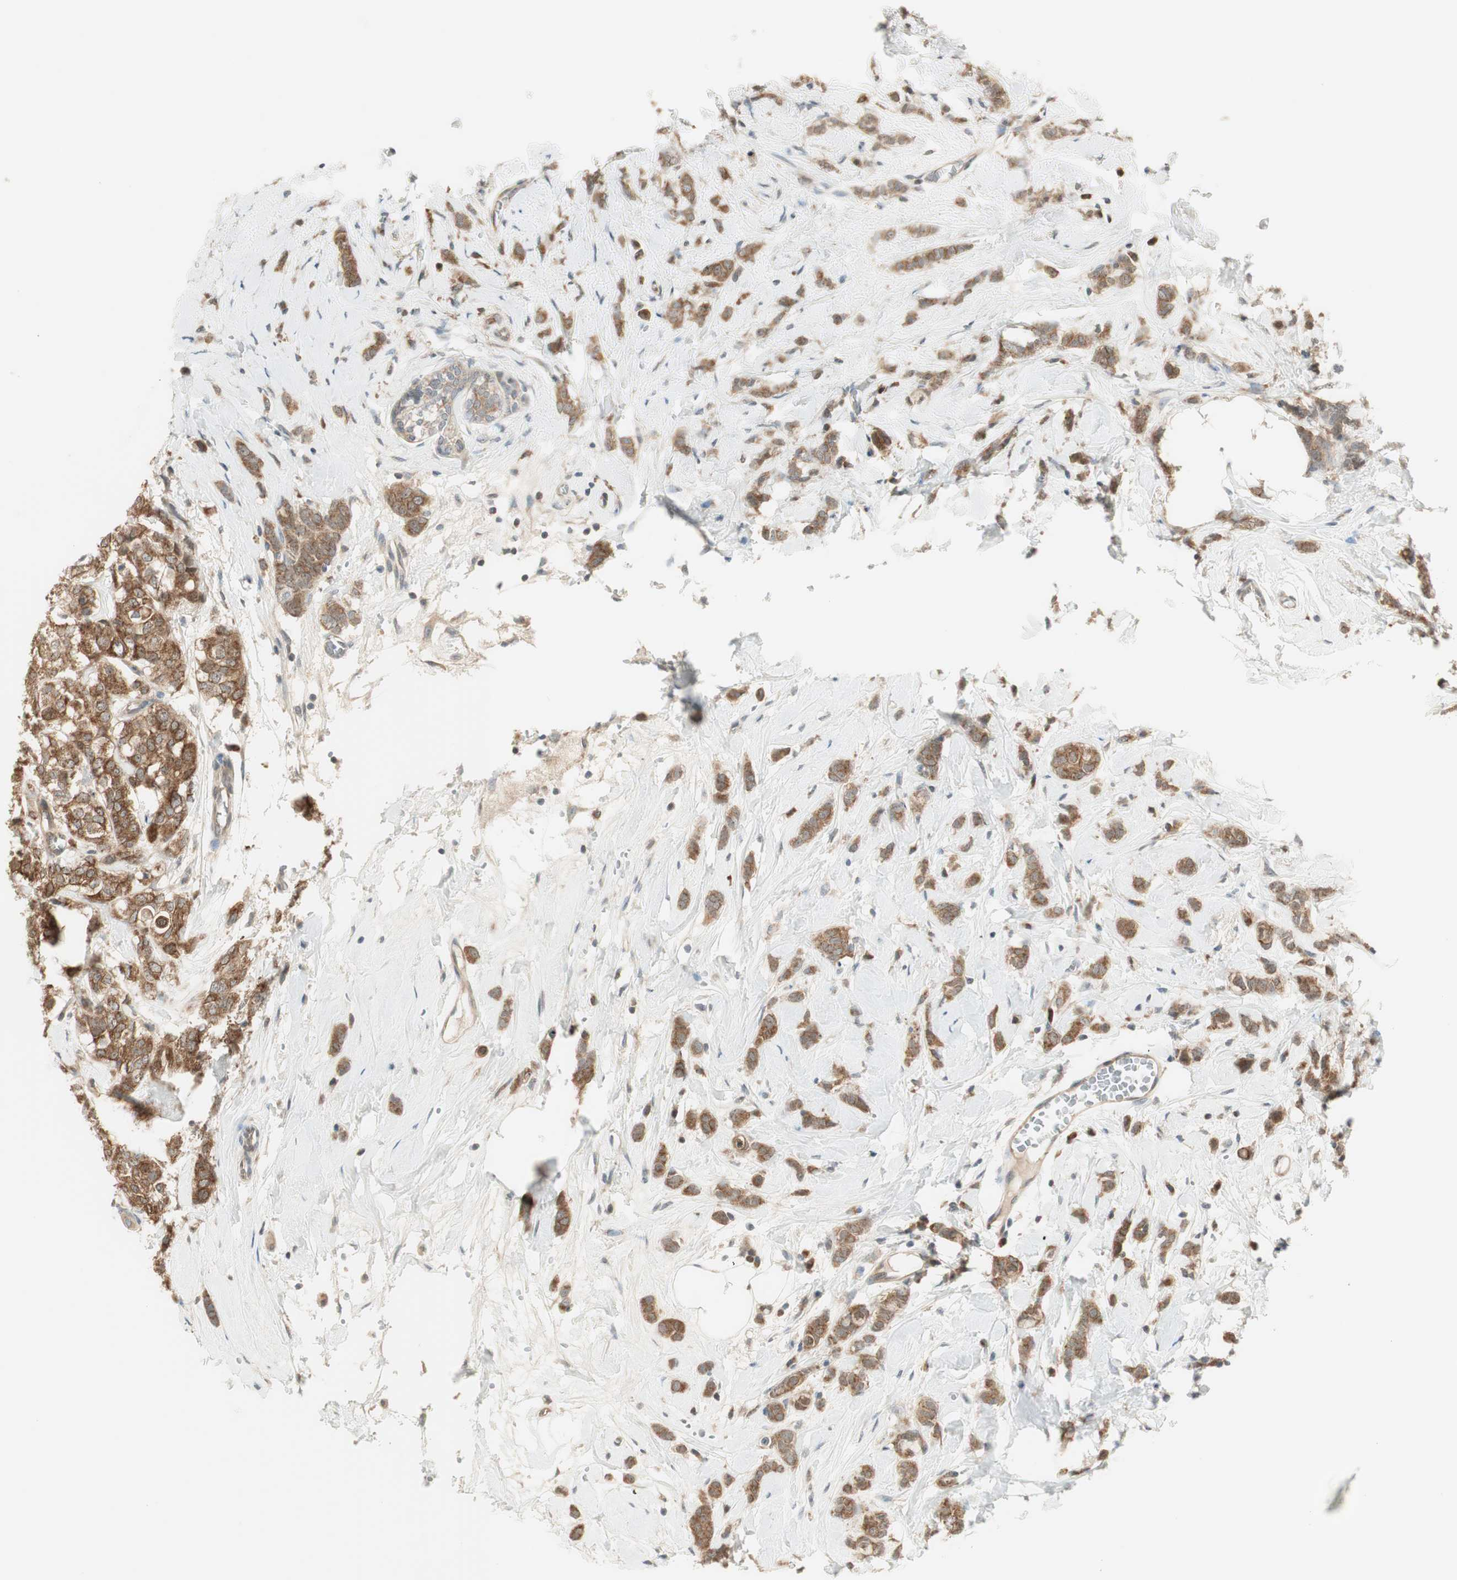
{"staining": {"intensity": "moderate", "quantity": "25%-75%", "location": "cytoplasmic/membranous"}, "tissue": "breast cancer", "cell_type": "Tumor cells", "image_type": "cancer", "snomed": [{"axis": "morphology", "description": "Lobular carcinoma"}, {"axis": "topography", "description": "Breast"}], "caption": "Protein staining of breast lobular carcinoma tissue shows moderate cytoplasmic/membranous positivity in about 25%-75% of tumor cells.", "gene": "IPO5", "patient": {"sex": "female", "age": 60}}